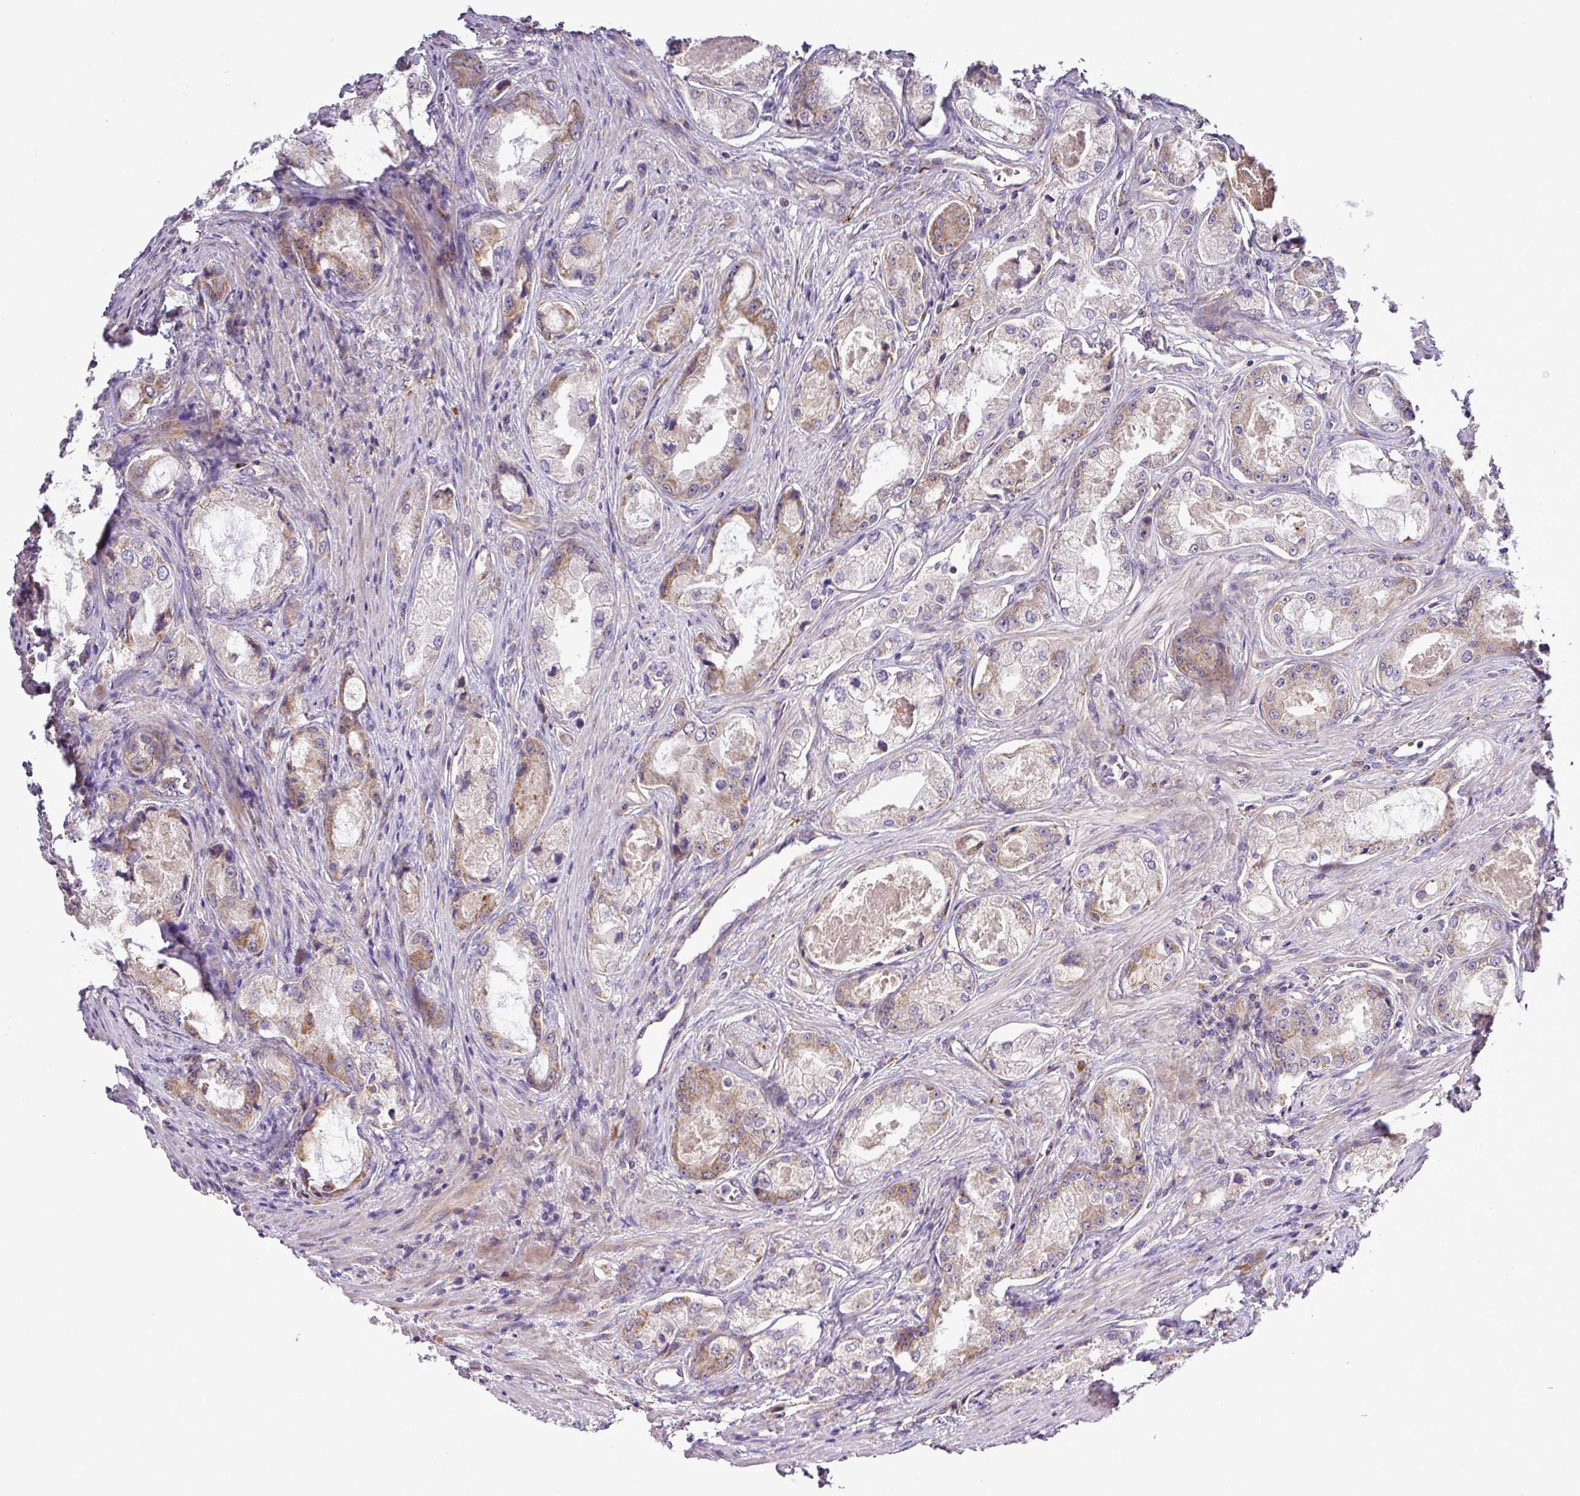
{"staining": {"intensity": "moderate", "quantity": "25%-75%", "location": "cytoplasmic/membranous"}, "tissue": "prostate cancer", "cell_type": "Tumor cells", "image_type": "cancer", "snomed": [{"axis": "morphology", "description": "Adenocarcinoma, Low grade"}, {"axis": "topography", "description": "Prostate"}], "caption": "Tumor cells demonstrate medium levels of moderate cytoplasmic/membranous staining in about 25%-75% of cells in low-grade adenocarcinoma (prostate). The protein is stained brown, and the nuclei are stained in blue (DAB (3,3'-diaminobenzidine) IHC with brightfield microscopy, high magnification).", "gene": "ZNF513", "patient": {"sex": "male", "age": 68}}